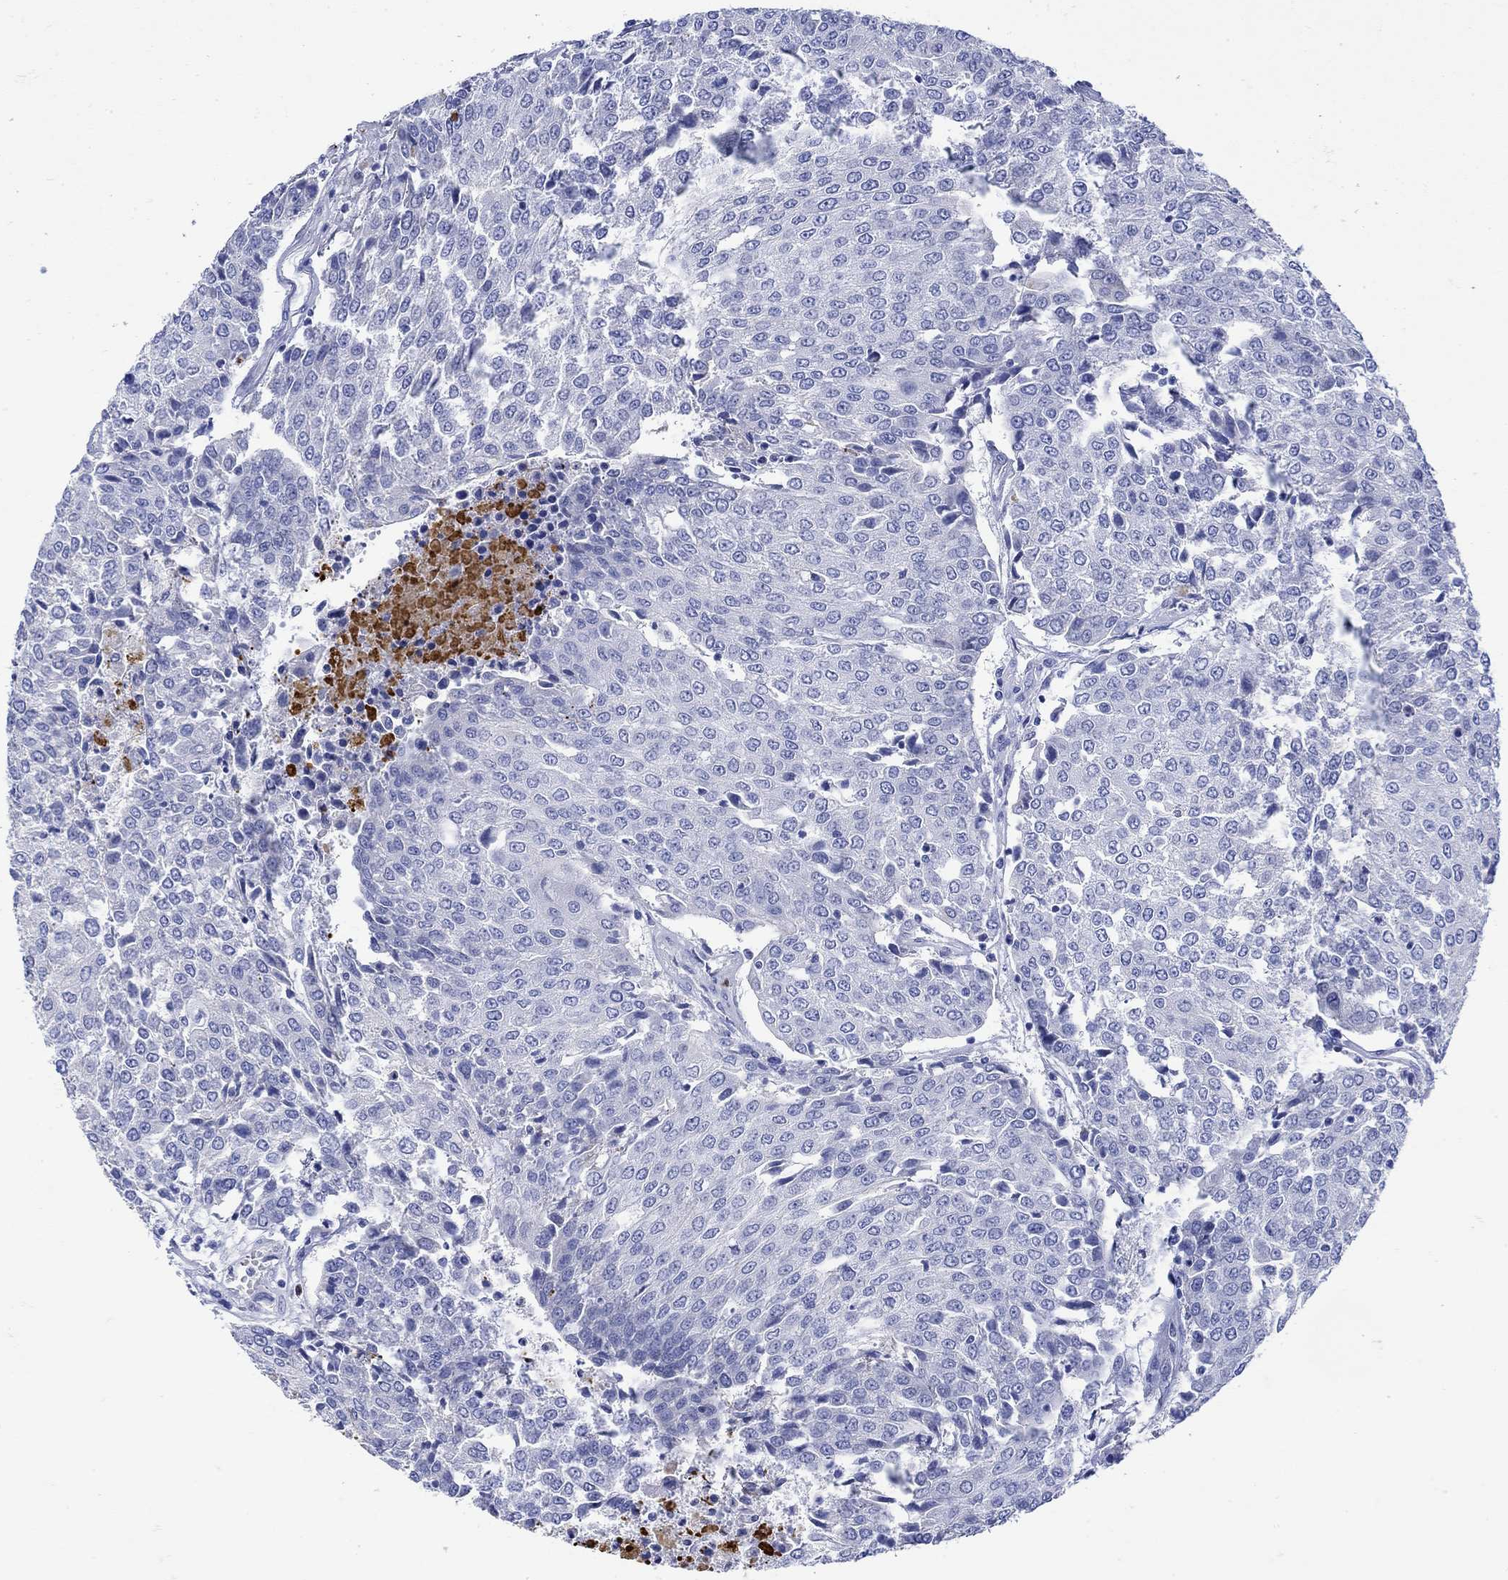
{"staining": {"intensity": "negative", "quantity": "none", "location": "none"}, "tissue": "urothelial cancer", "cell_type": "Tumor cells", "image_type": "cancer", "snomed": [{"axis": "morphology", "description": "Urothelial carcinoma, High grade"}, {"axis": "topography", "description": "Urinary bladder"}], "caption": "DAB (3,3'-diaminobenzidine) immunohistochemical staining of human urothelial carcinoma (high-grade) shows no significant positivity in tumor cells.", "gene": "ANKMY1", "patient": {"sex": "female", "age": 85}}